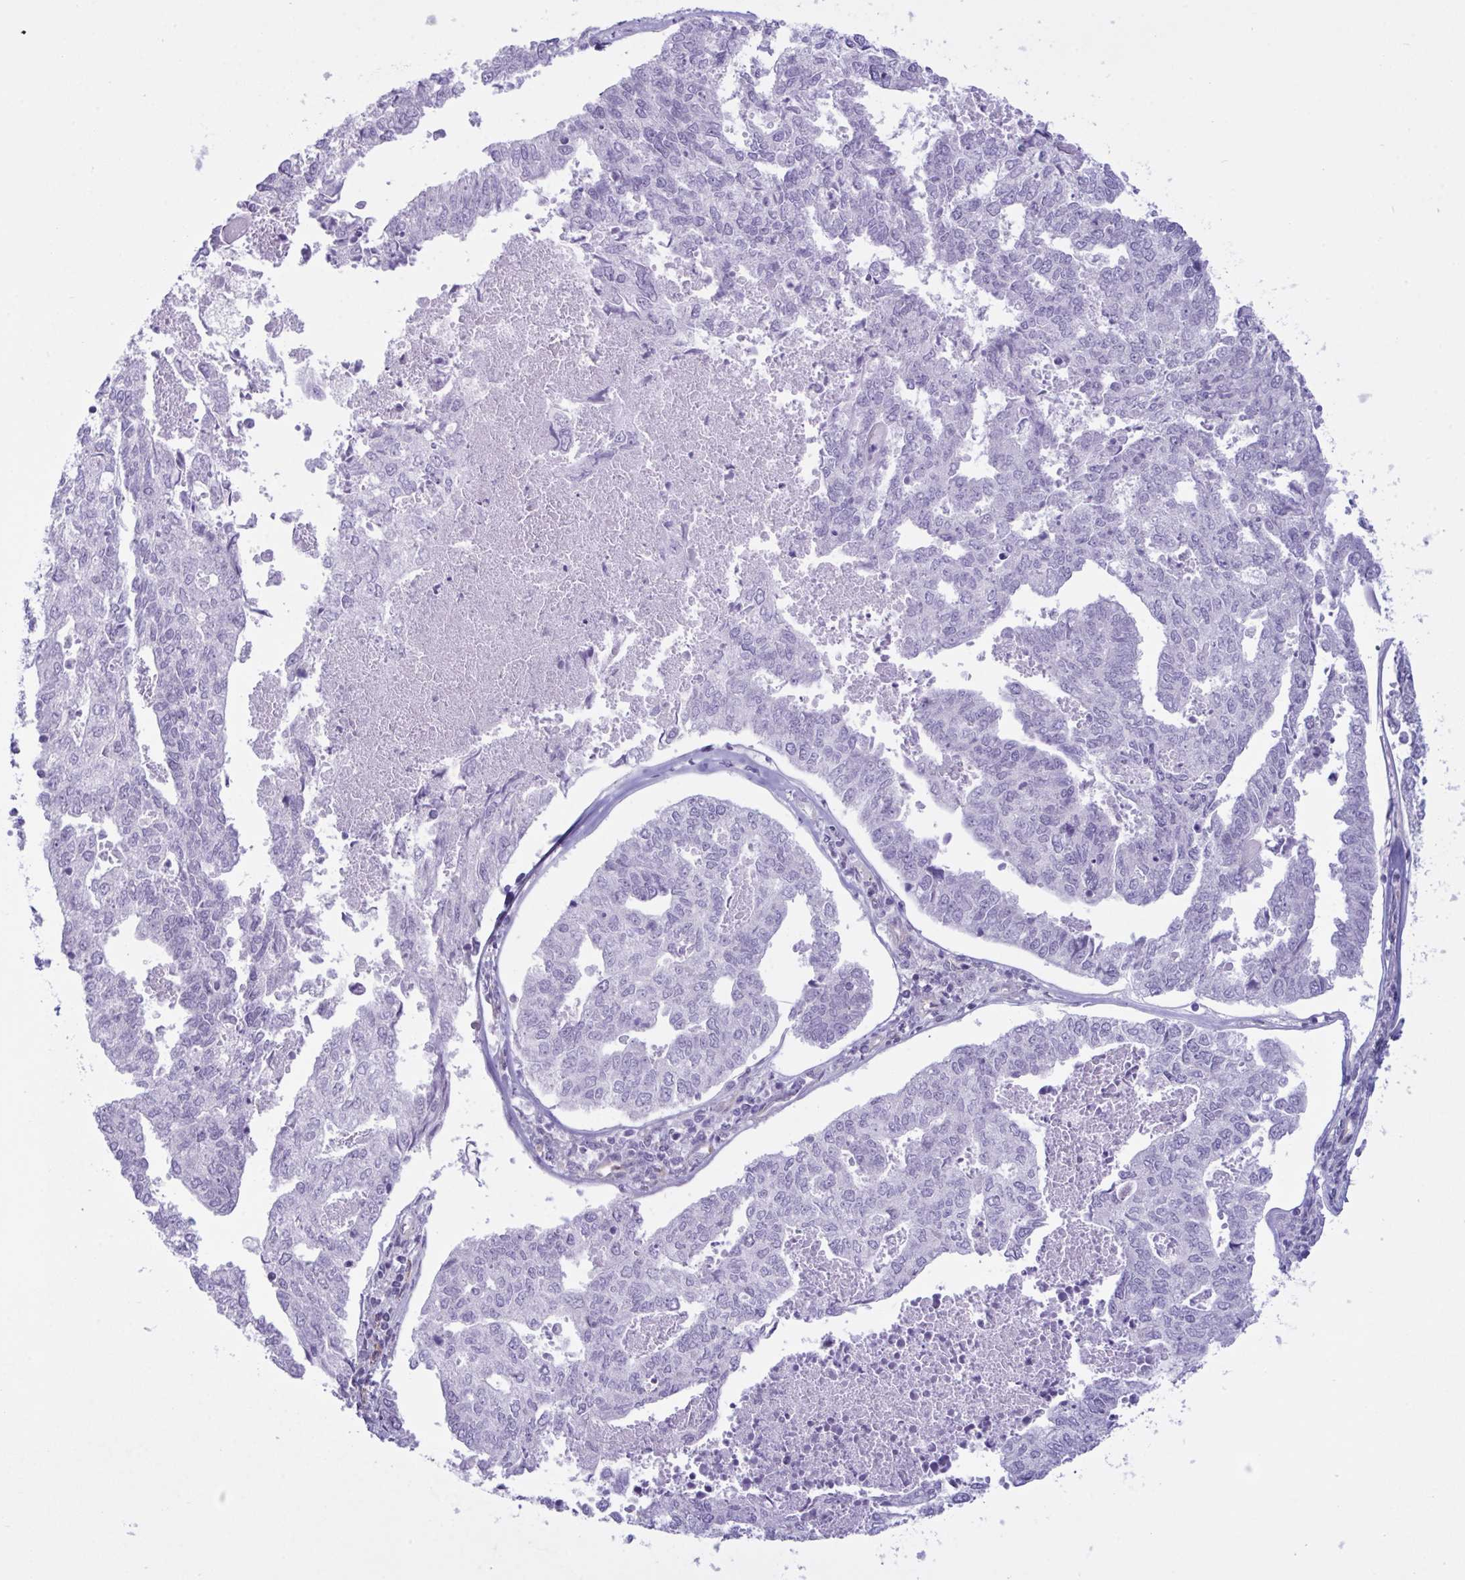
{"staining": {"intensity": "negative", "quantity": "none", "location": "none"}, "tissue": "endometrial cancer", "cell_type": "Tumor cells", "image_type": "cancer", "snomed": [{"axis": "morphology", "description": "Adenocarcinoma, NOS"}, {"axis": "topography", "description": "Endometrium"}], "caption": "A photomicrograph of human endometrial cancer is negative for staining in tumor cells. (Stains: DAB IHC with hematoxylin counter stain, Microscopy: brightfield microscopy at high magnification).", "gene": "PRRT4", "patient": {"sex": "female", "age": 73}}